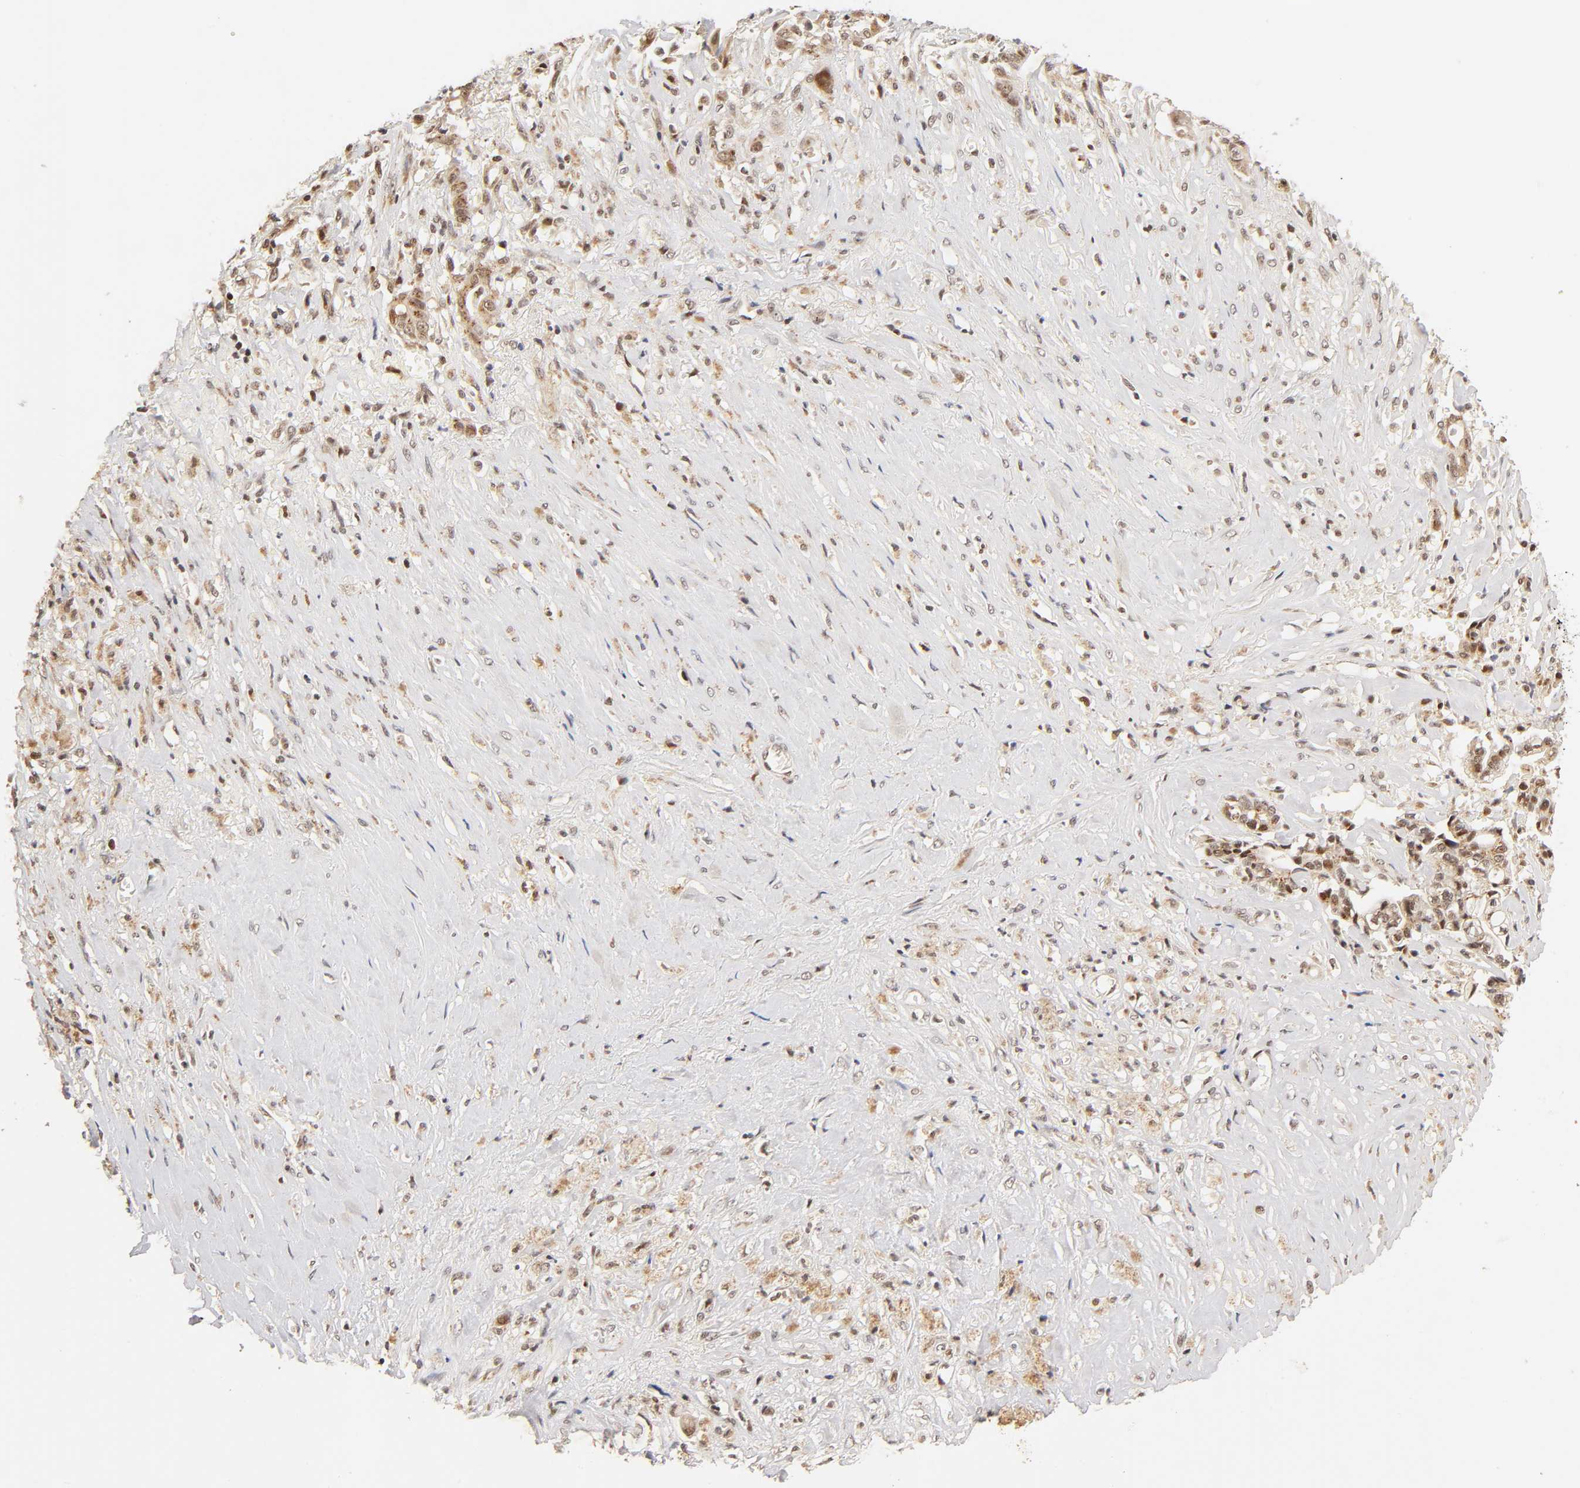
{"staining": {"intensity": "moderate", "quantity": ">75%", "location": "cytoplasmic/membranous,nuclear"}, "tissue": "liver cancer", "cell_type": "Tumor cells", "image_type": "cancer", "snomed": [{"axis": "morphology", "description": "Cholangiocarcinoma"}, {"axis": "topography", "description": "Liver"}], "caption": "Immunohistochemistry (IHC) histopathology image of neoplastic tissue: human liver cancer stained using immunohistochemistry reveals medium levels of moderate protein expression localized specifically in the cytoplasmic/membranous and nuclear of tumor cells, appearing as a cytoplasmic/membranous and nuclear brown color.", "gene": "TAF10", "patient": {"sex": "female", "age": 70}}